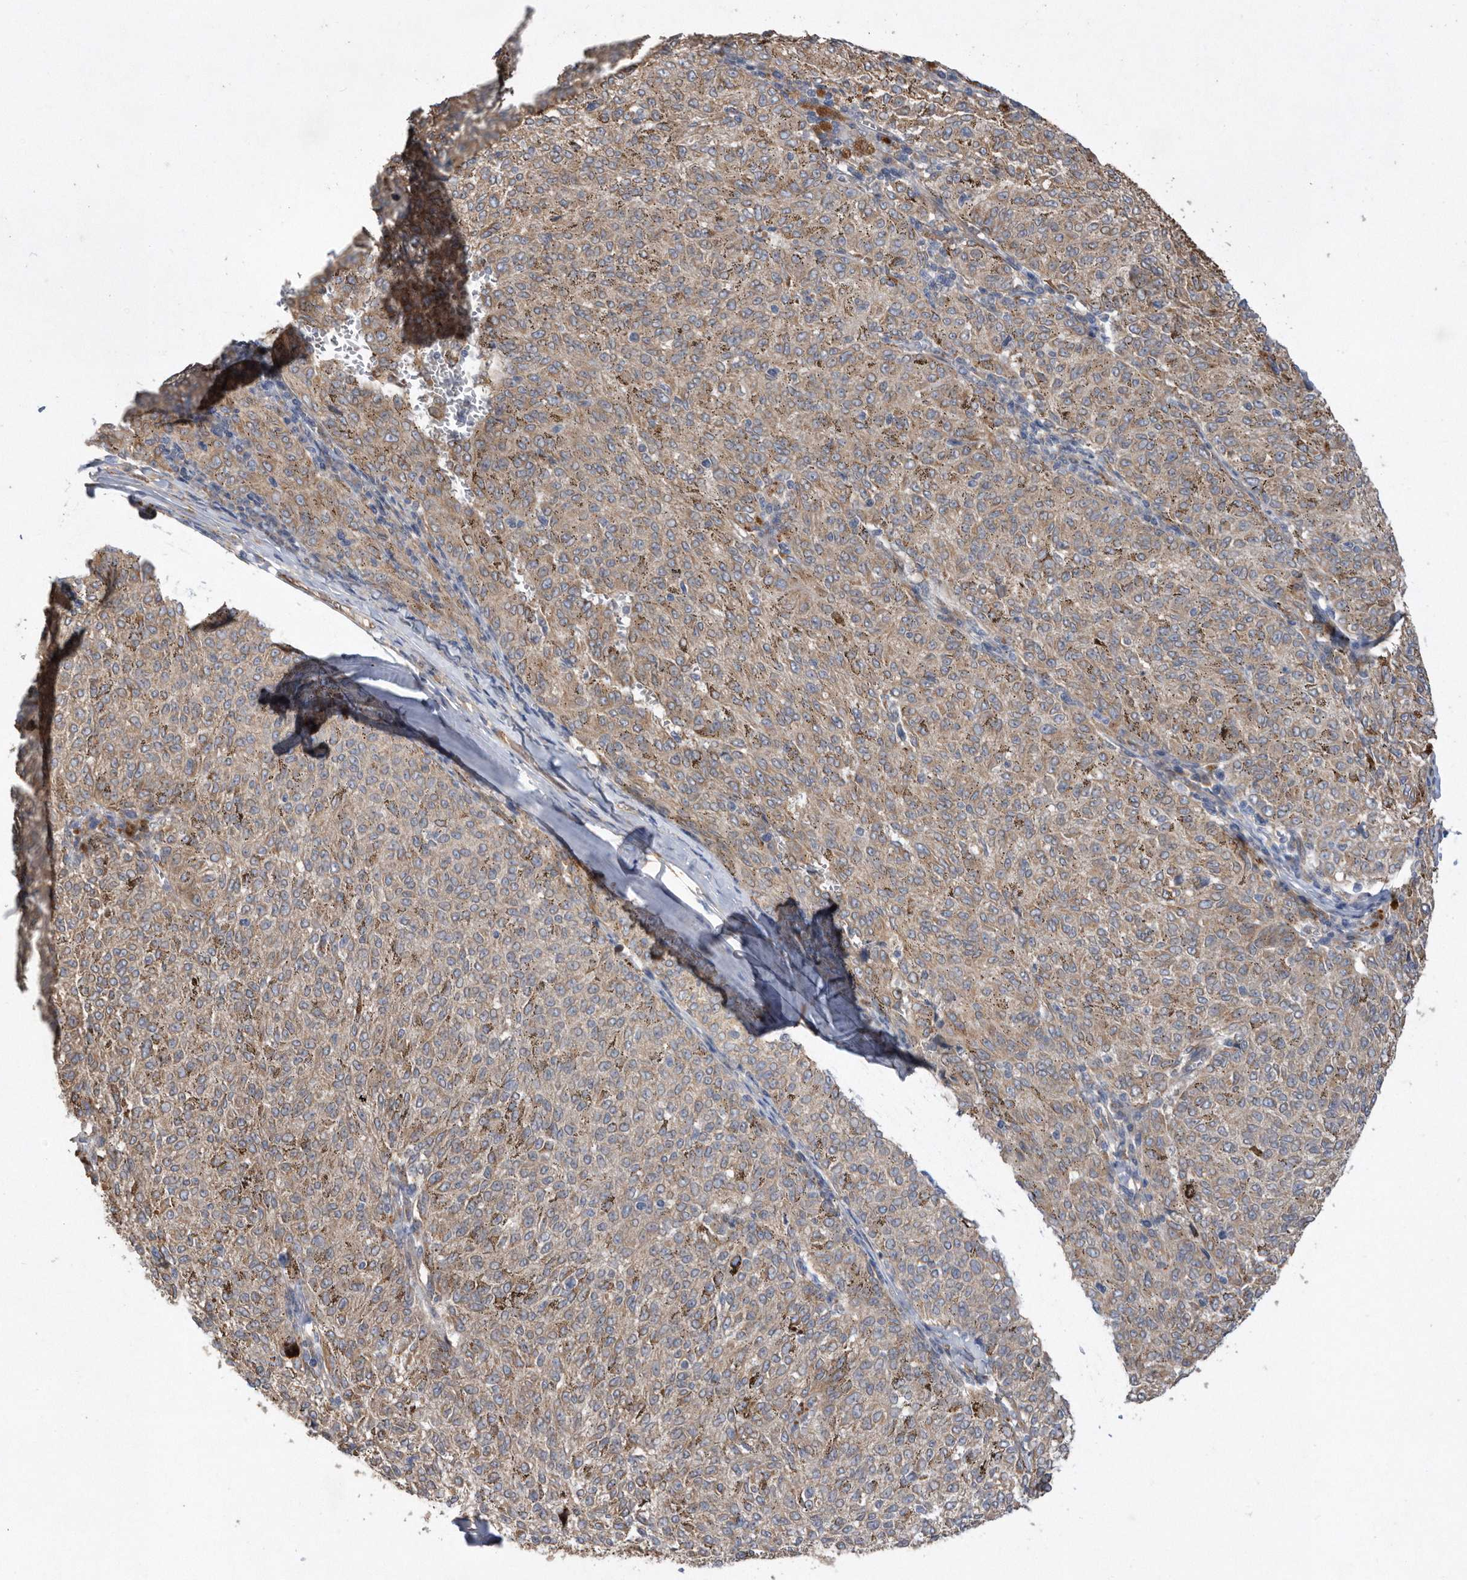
{"staining": {"intensity": "moderate", "quantity": "25%-75%", "location": "cytoplasmic/membranous"}, "tissue": "melanoma", "cell_type": "Tumor cells", "image_type": "cancer", "snomed": [{"axis": "morphology", "description": "Malignant melanoma, NOS"}, {"axis": "topography", "description": "Skin"}], "caption": "Protein expression analysis of human malignant melanoma reveals moderate cytoplasmic/membranous positivity in about 25%-75% of tumor cells.", "gene": "PON2", "patient": {"sex": "female", "age": 72}}